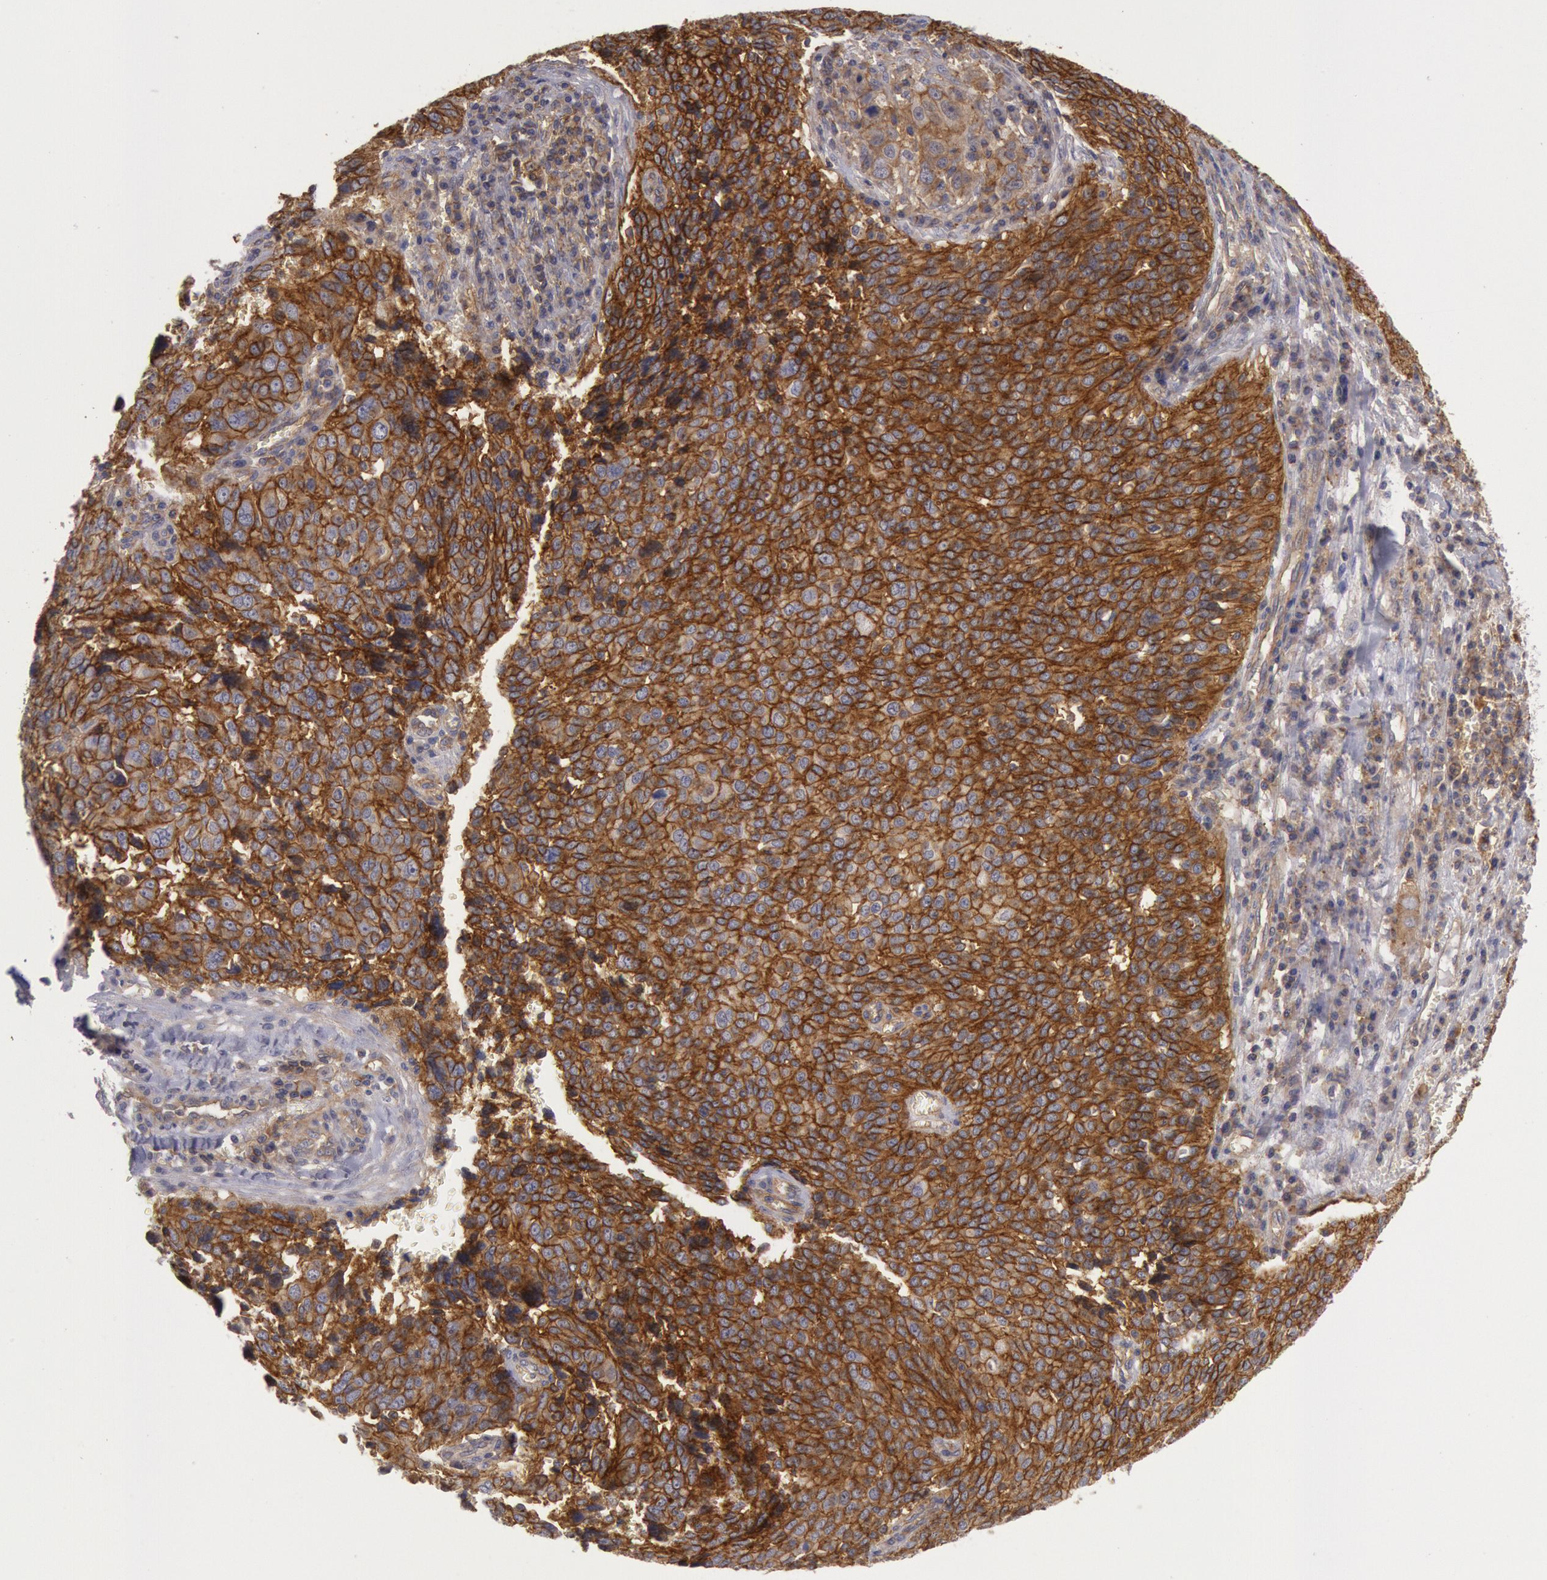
{"staining": {"intensity": "strong", "quantity": ">75%", "location": "cytoplasmic/membranous"}, "tissue": "ovarian cancer", "cell_type": "Tumor cells", "image_type": "cancer", "snomed": [{"axis": "morphology", "description": "Carcinoma, endometroid"}, {"axis": "topography", "description": "Ovary"}], "caption": "Brown immunohistochemical staining in human ovarian endometroid carcinoma displays strong cytoplasmic/membranous positivity in about >75% of tumor cells.", "gene": "STX4", "patient": {"sex": "female", "age": 75}}